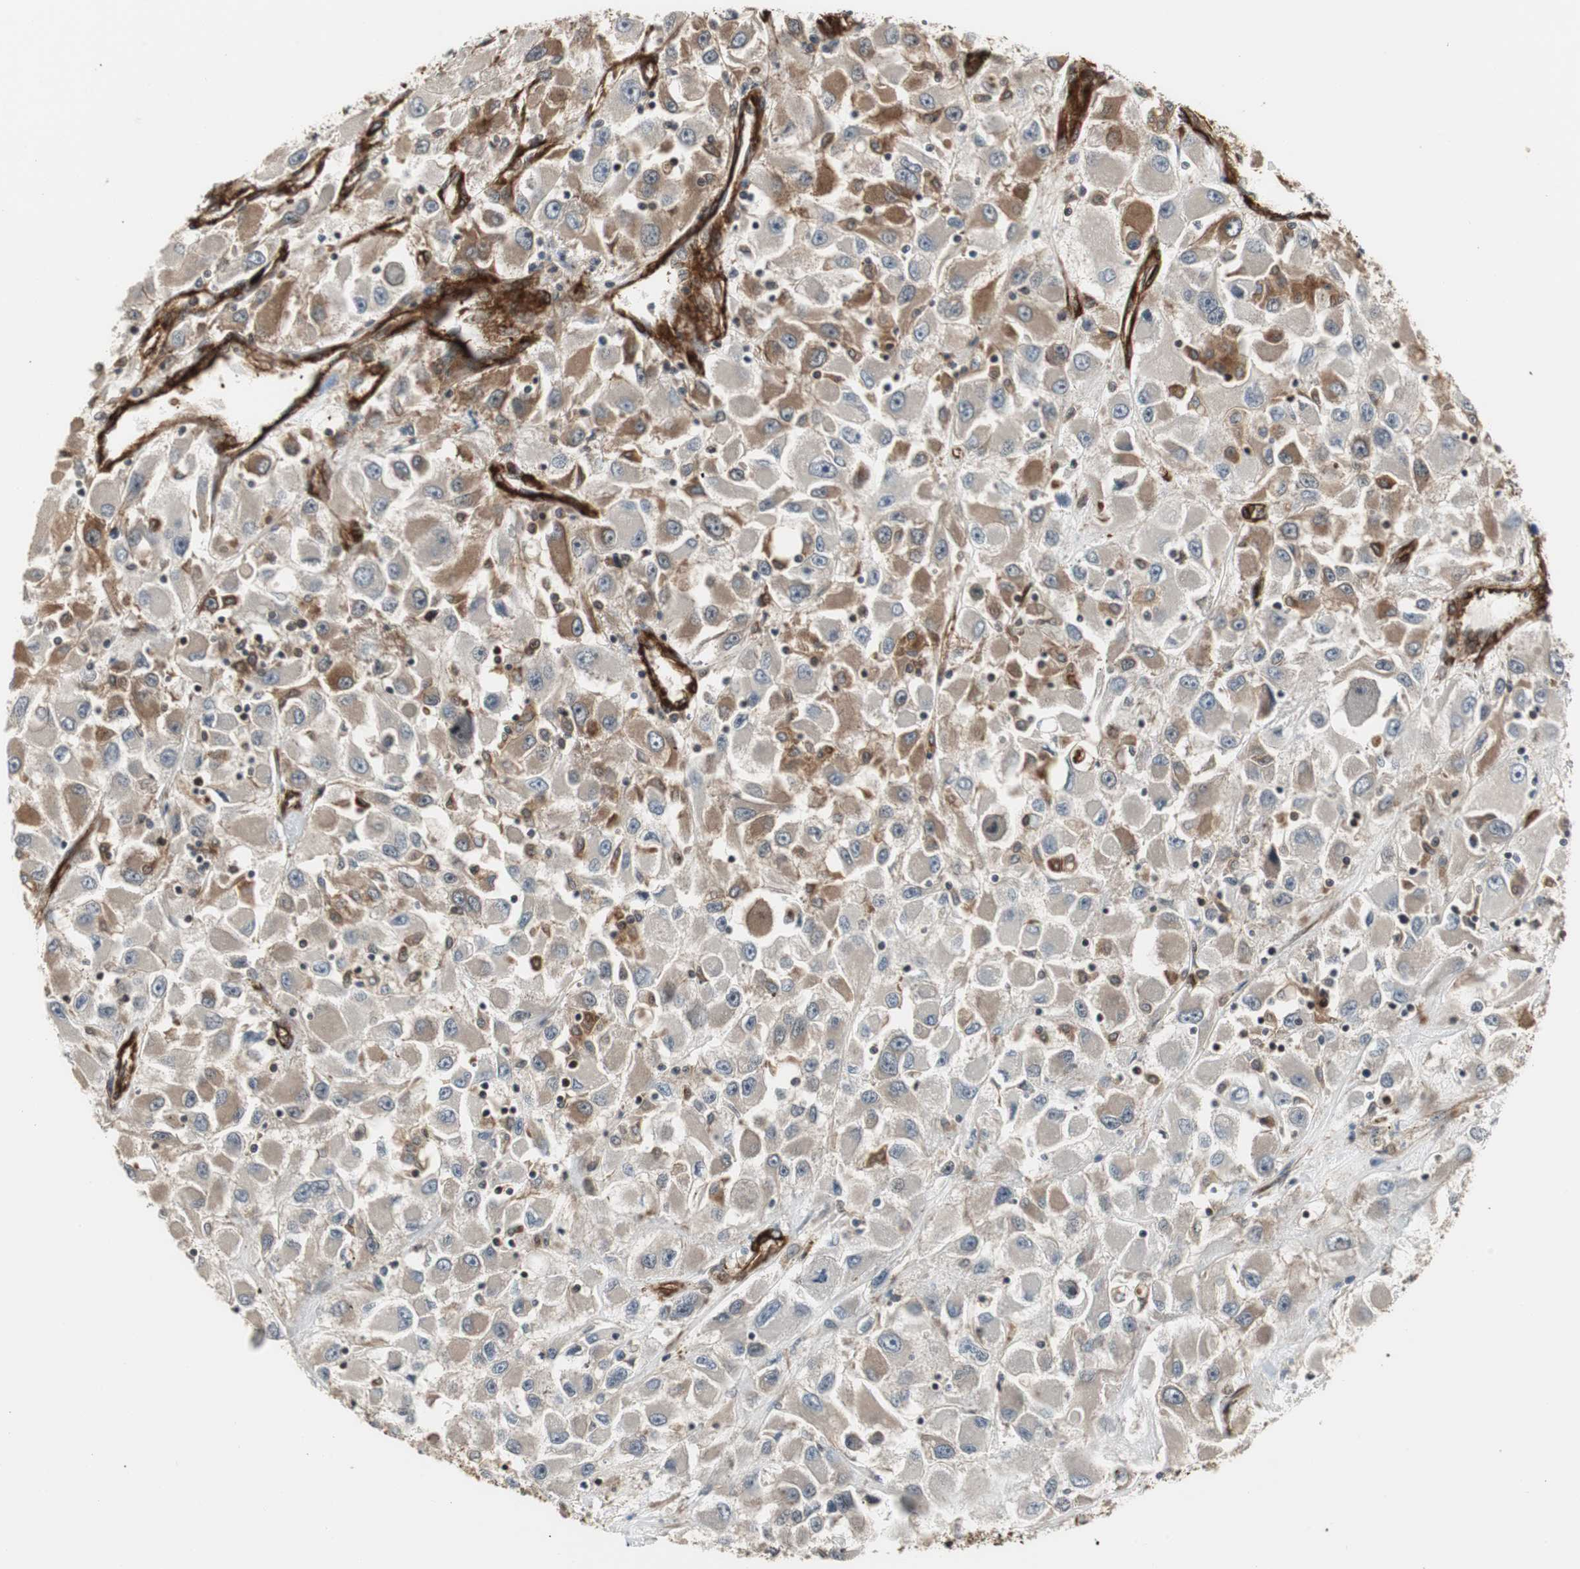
{"staining": {"intensity": "moderate", "quantity": "25%-75%", "location": "cytoplasmic/membranous"}, "tissue": "renal cancer", "cell_type": "Tumor cells", "image_type": "cancer", "snomed": [{"axis": "morphology", "description": "Adenocarcinoma, NOS"}, {"axis": "topography", "description": "Kidney"}], "caption": "Moderate cytoplasmic/membranous expression for a protein is seen in approximately 25%-75% of tumor cells of renal adenocarcinoma using immunohistochemistry (IHC).", "gene": "PTPN11", "patient": {"sex": "female", "age": 52}}